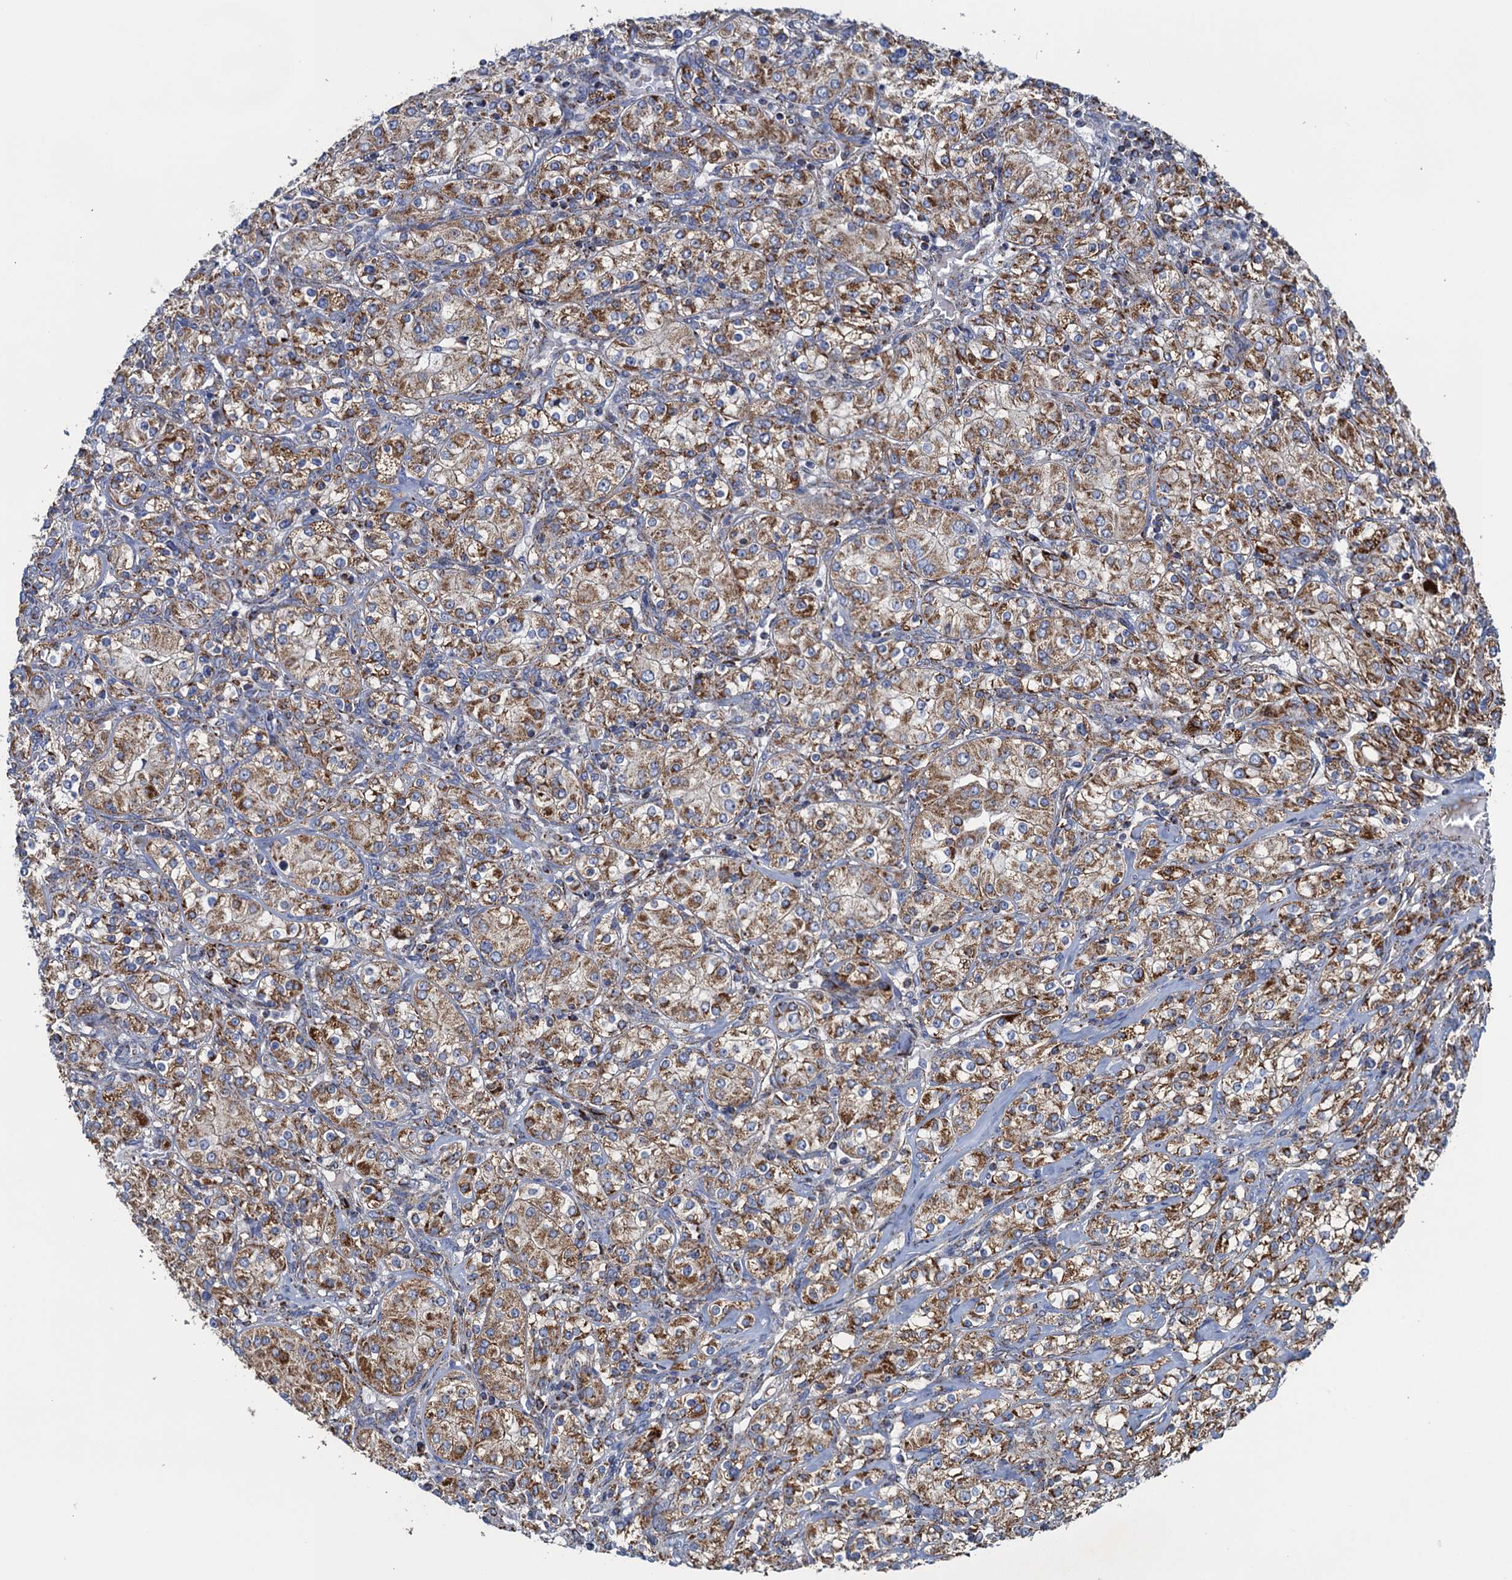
{"staining": {"intensity": "moderate", "quantity": ">75%", "location": "cytoplasmic/membranous"}, "tissue": "renal cancer", "cell_type": "Tumor cells", "image_type": "cancer", "snomed": [{"axis": "morphology", "description": "Adenocarcinoma, NOS"}, {"axis": "topography", "description": "Kidney"}], "caption": "The histopathology image displays a brown stain indicating the presence of a protein in the cytoplasmic/membranous of tumor cells in renal cancer.", "gene": "GTPBP3", "patient": {"sex": "male", "age": 77}}